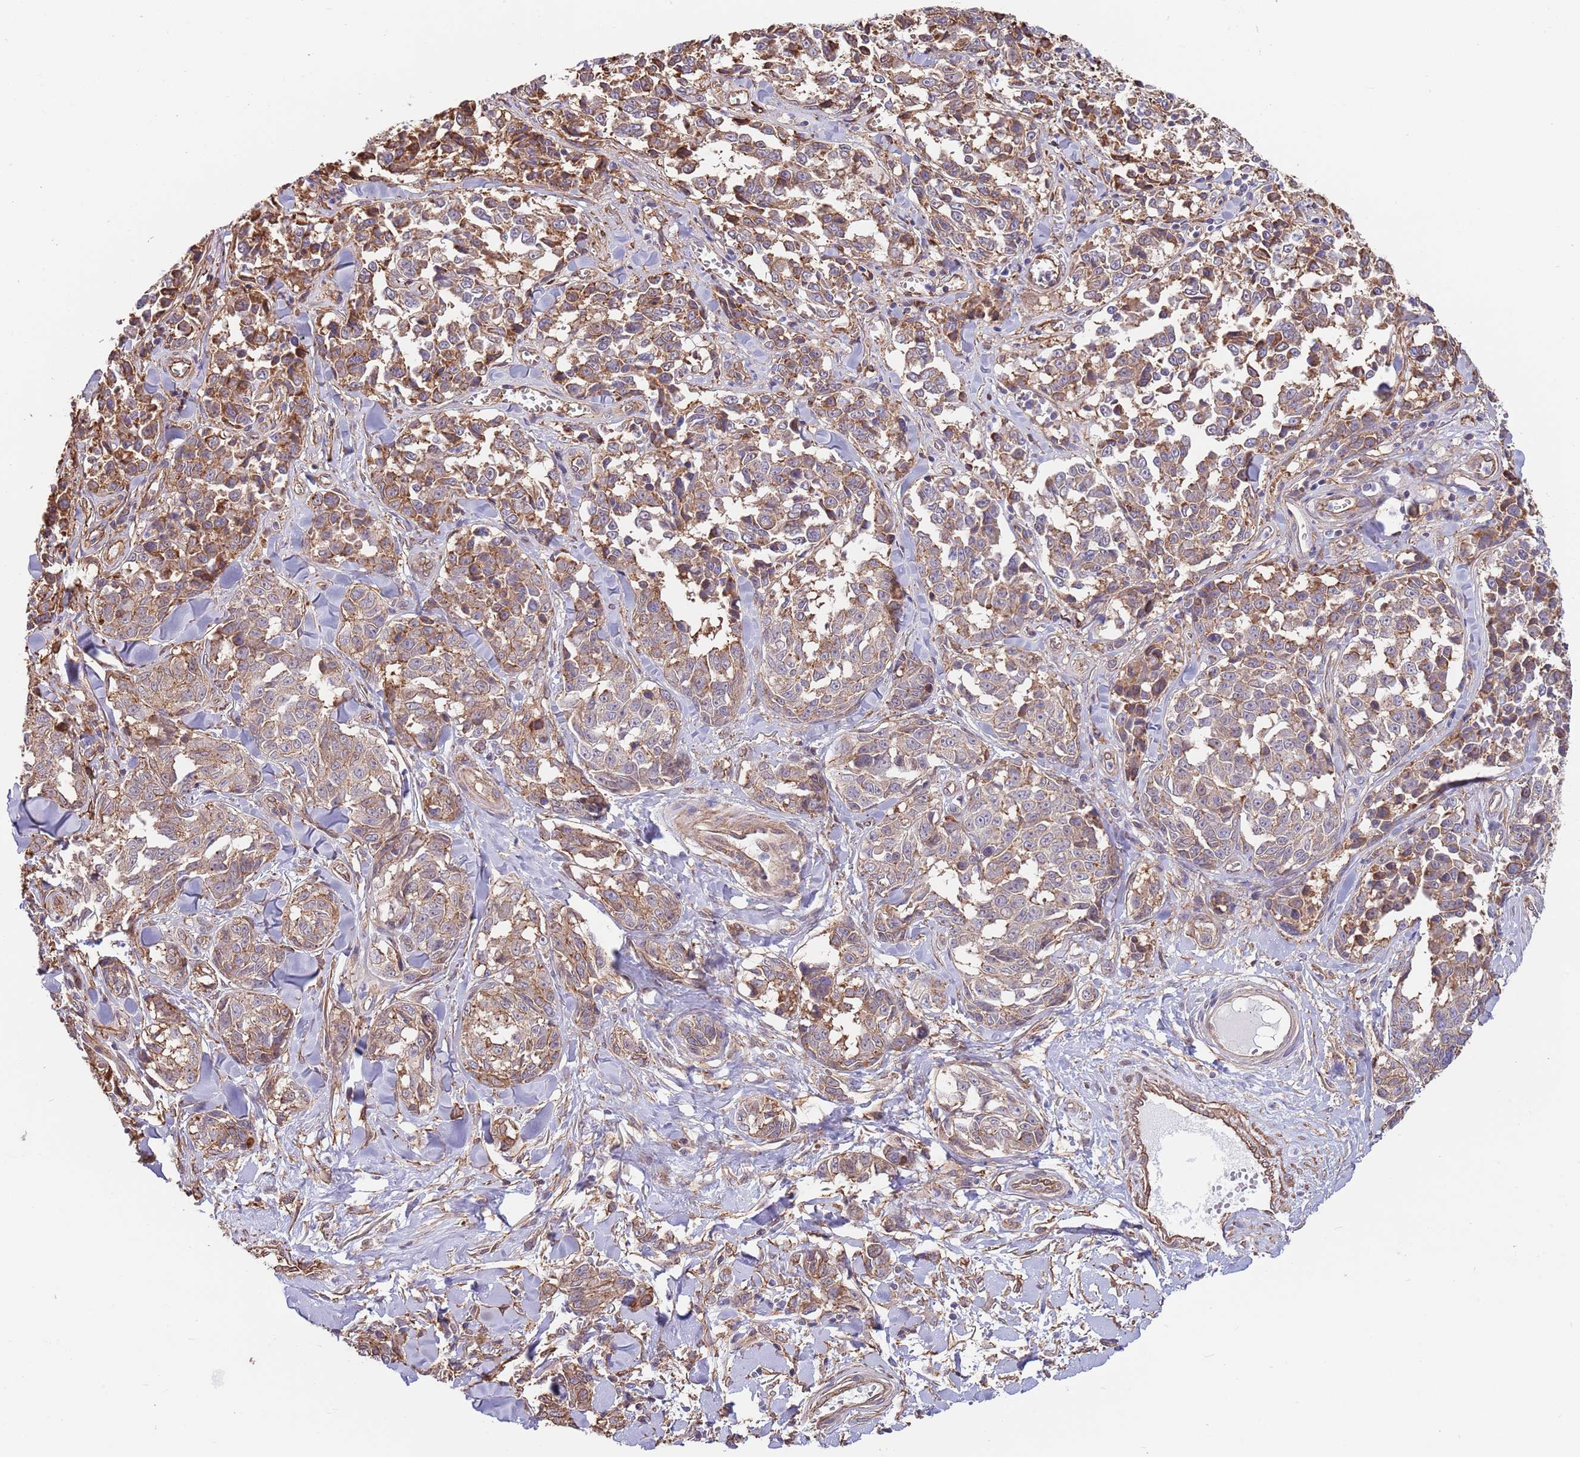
{"staining": {"intensity": "moderate", "quantity": ">75%", "location": "cytoplasmic/membranous"}, "tissue": "melanoma", "cell_type": "Tumor cells", "image_type": "cancer", "snomed": [{"axis": "morphology", "description": "Malignant melanoma, NOS"}, {"axis": "topography", "description": "Skin"}], "caption": "Brown immunohistochemical staining in human malignant melanoma exhibits moderate cytoplasmic/membranous staining in approximately >75% of tumor cells.", "gene": "BPNT1", "patient": {"sex": "female", "age": 64}}